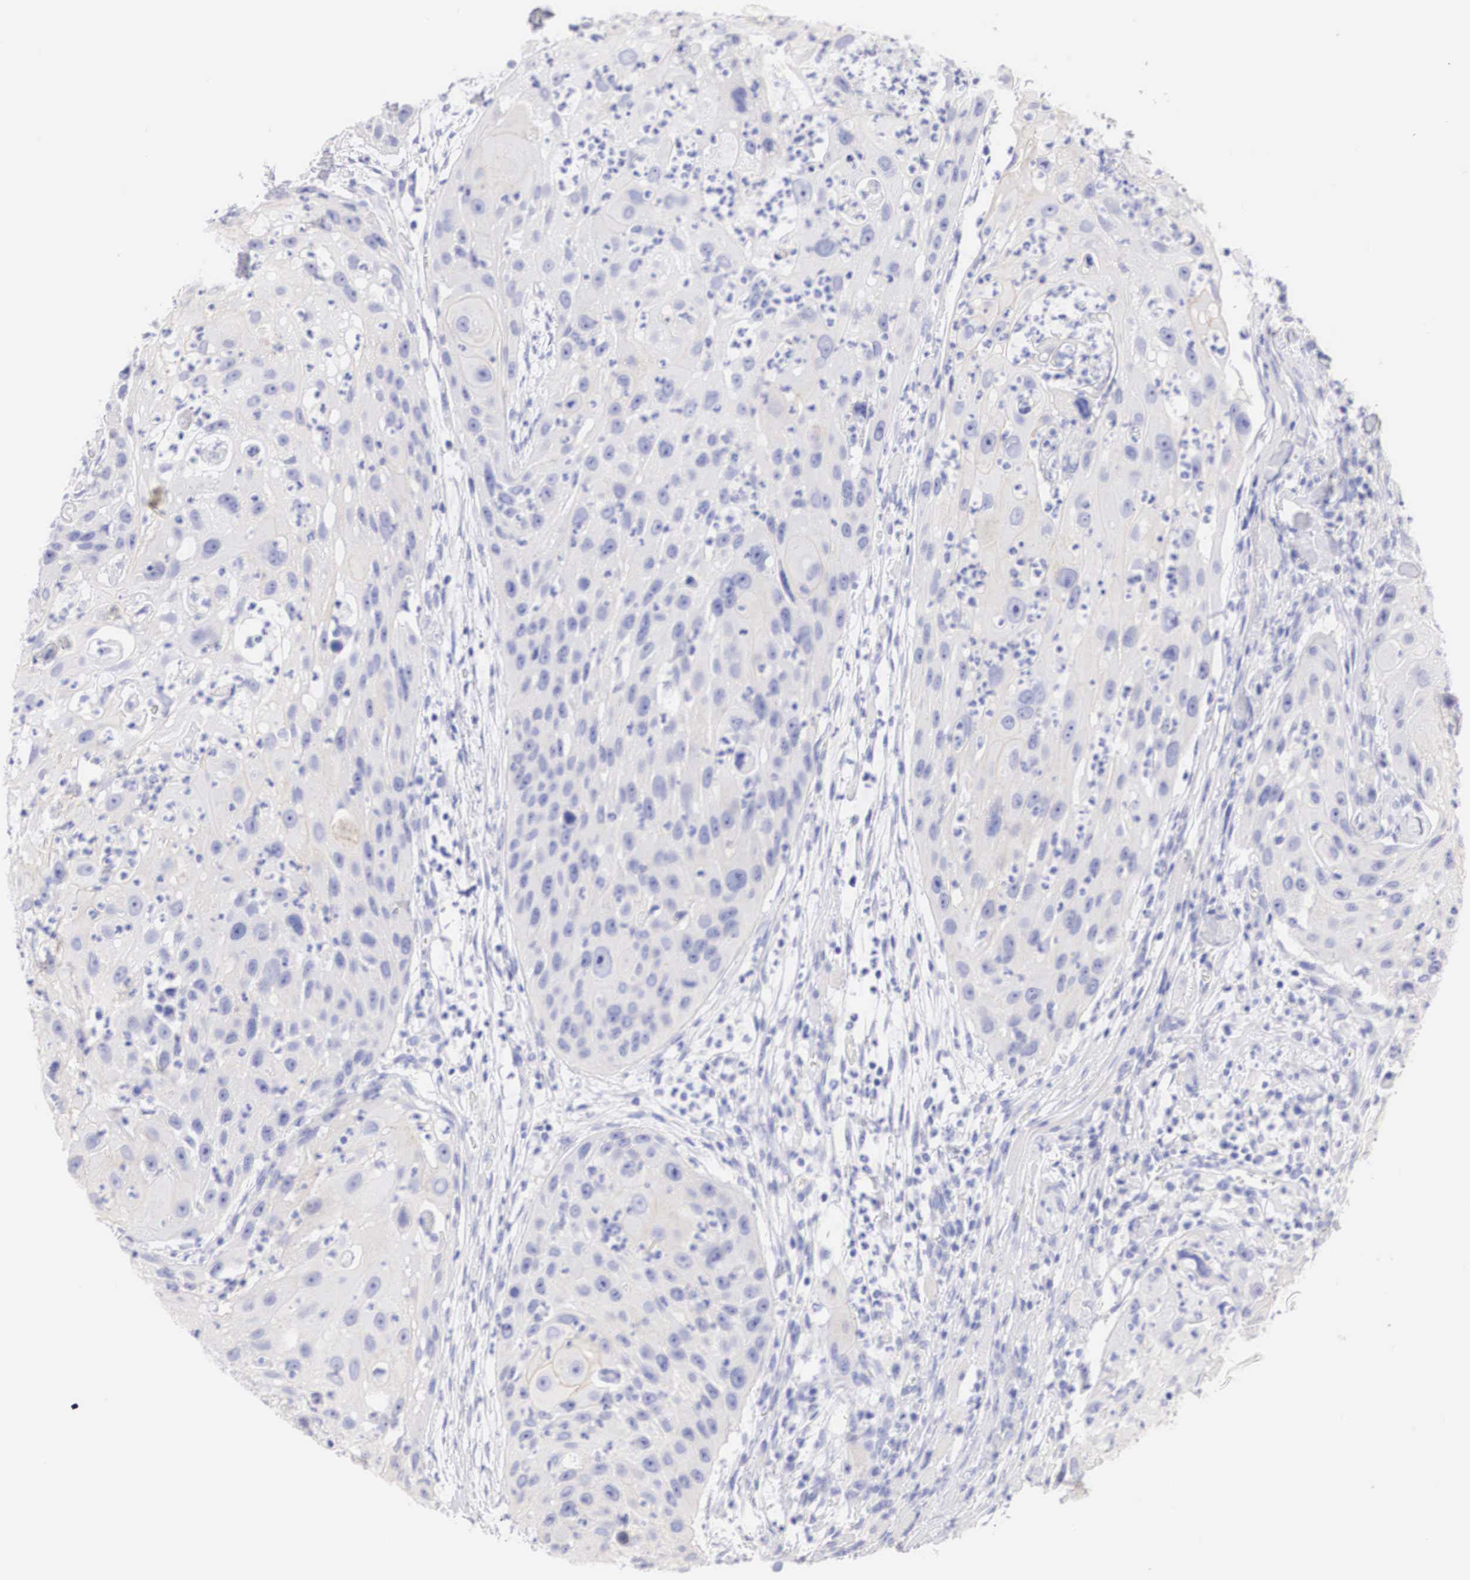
{"staining": {"intensity": "weak", "quantity": "<25%", "location": "cytoplasmic/membranous"}, "tissue": "head and neck cancer", "cell_type": "Tumor cells", "image_type": "cancer", "snomed": [{"axis": "morphology", "description": "Squamous cell carcinoma, NOS"}, {"axis": "topography", "description": "Head-Neck"}], "caption": "Tumor cells show no significant protein expression in head and neck cancer.", "gene": "ERBB2", "patient": {"sex": "male", "age": 64}}